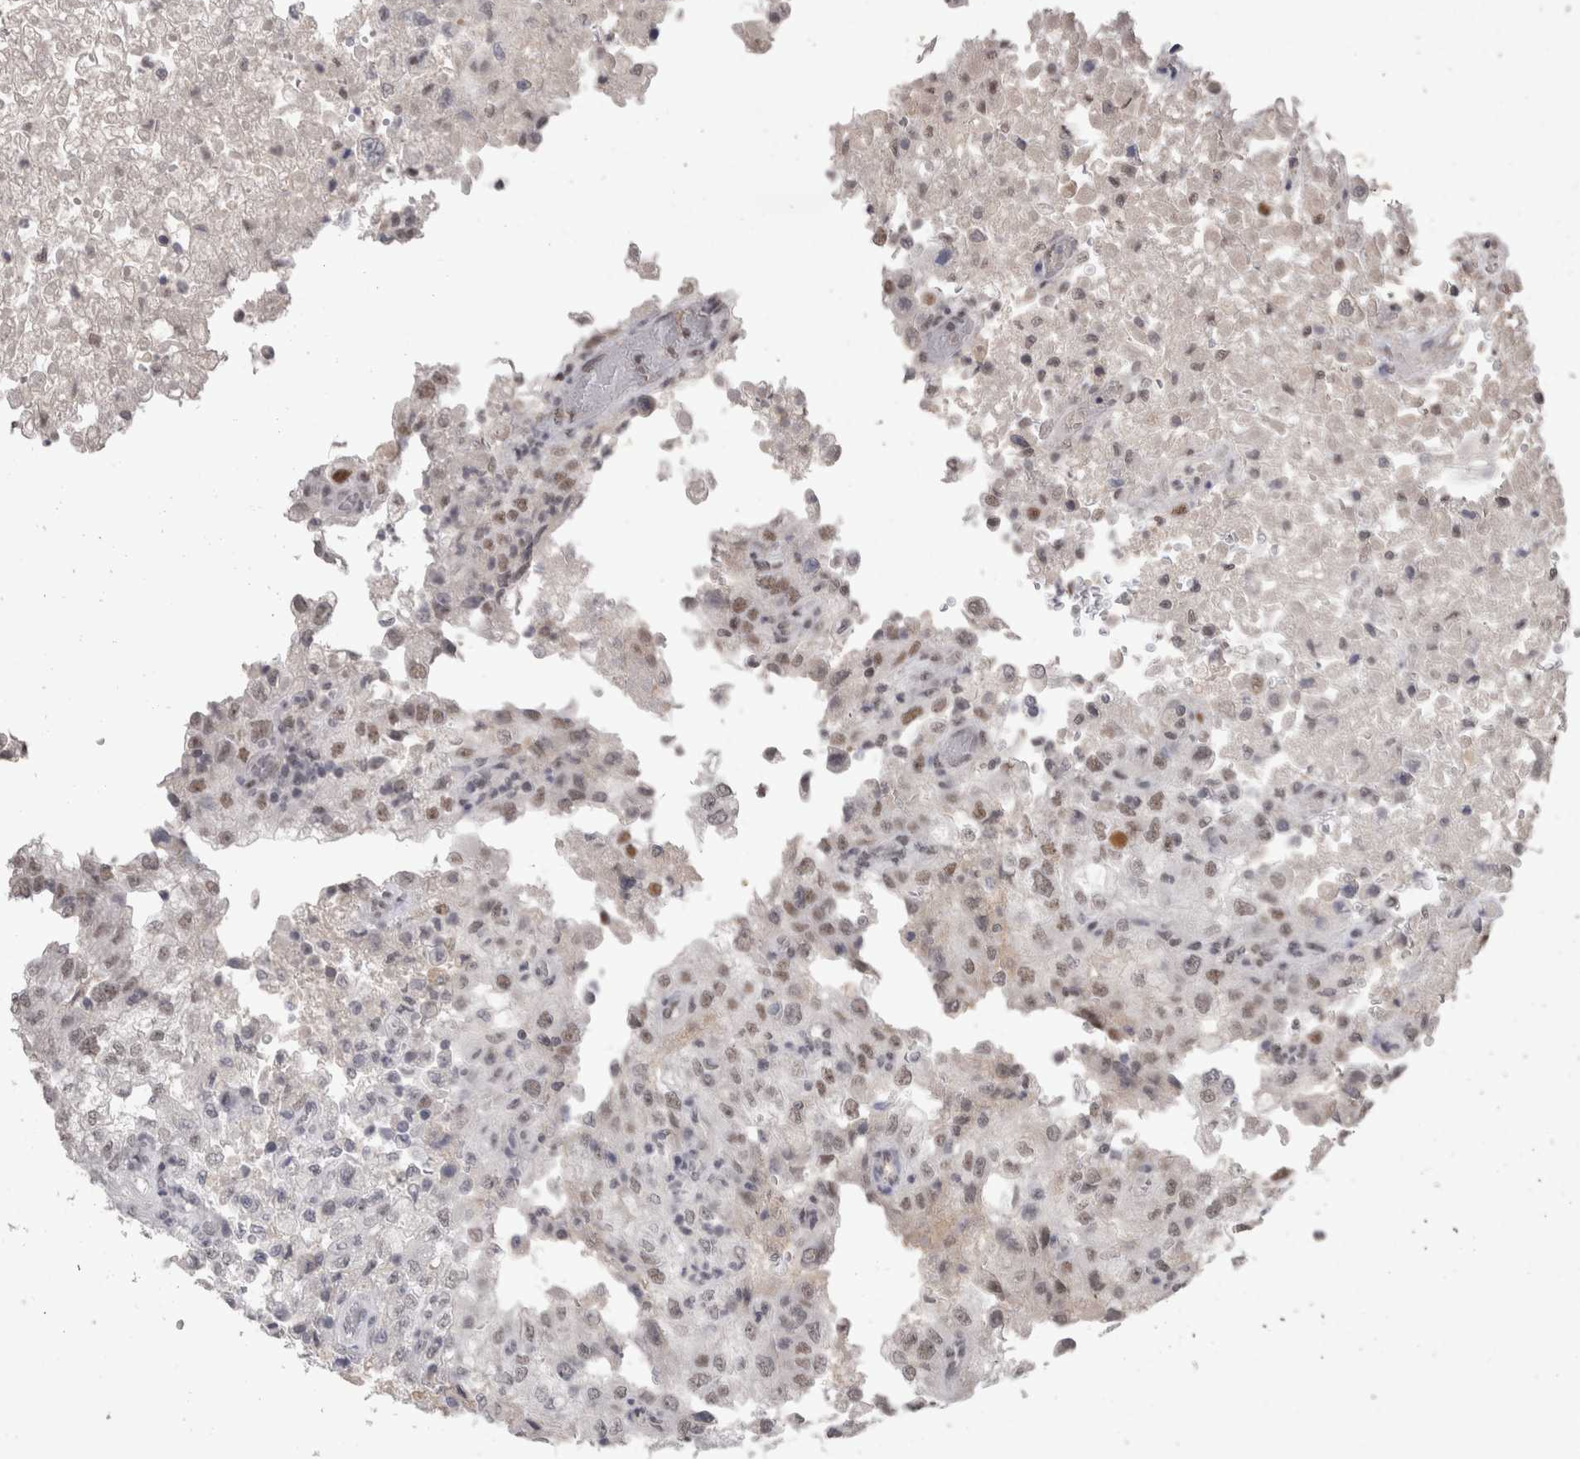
{"staining": {"intensity": "weak", "quantity": "25%-75%", "location": "nuclear"}, "tissue": "renal cancer", "cell_type": "Tumor cells", "image_type": "cancer", "snomed": [{"axis": "morphology", "description": "Adenocarcinoma, NOS"}, {"axis": "topography", "description": "Kidney"}], "caption": "Protein staining of adenocarcinoma (renal) tissue demonstrates weak nuclear positivity in approximately 25%-75% of tumor cells.", "gene": "DDX17", "patient": {"sex": "female", "age": 54}}